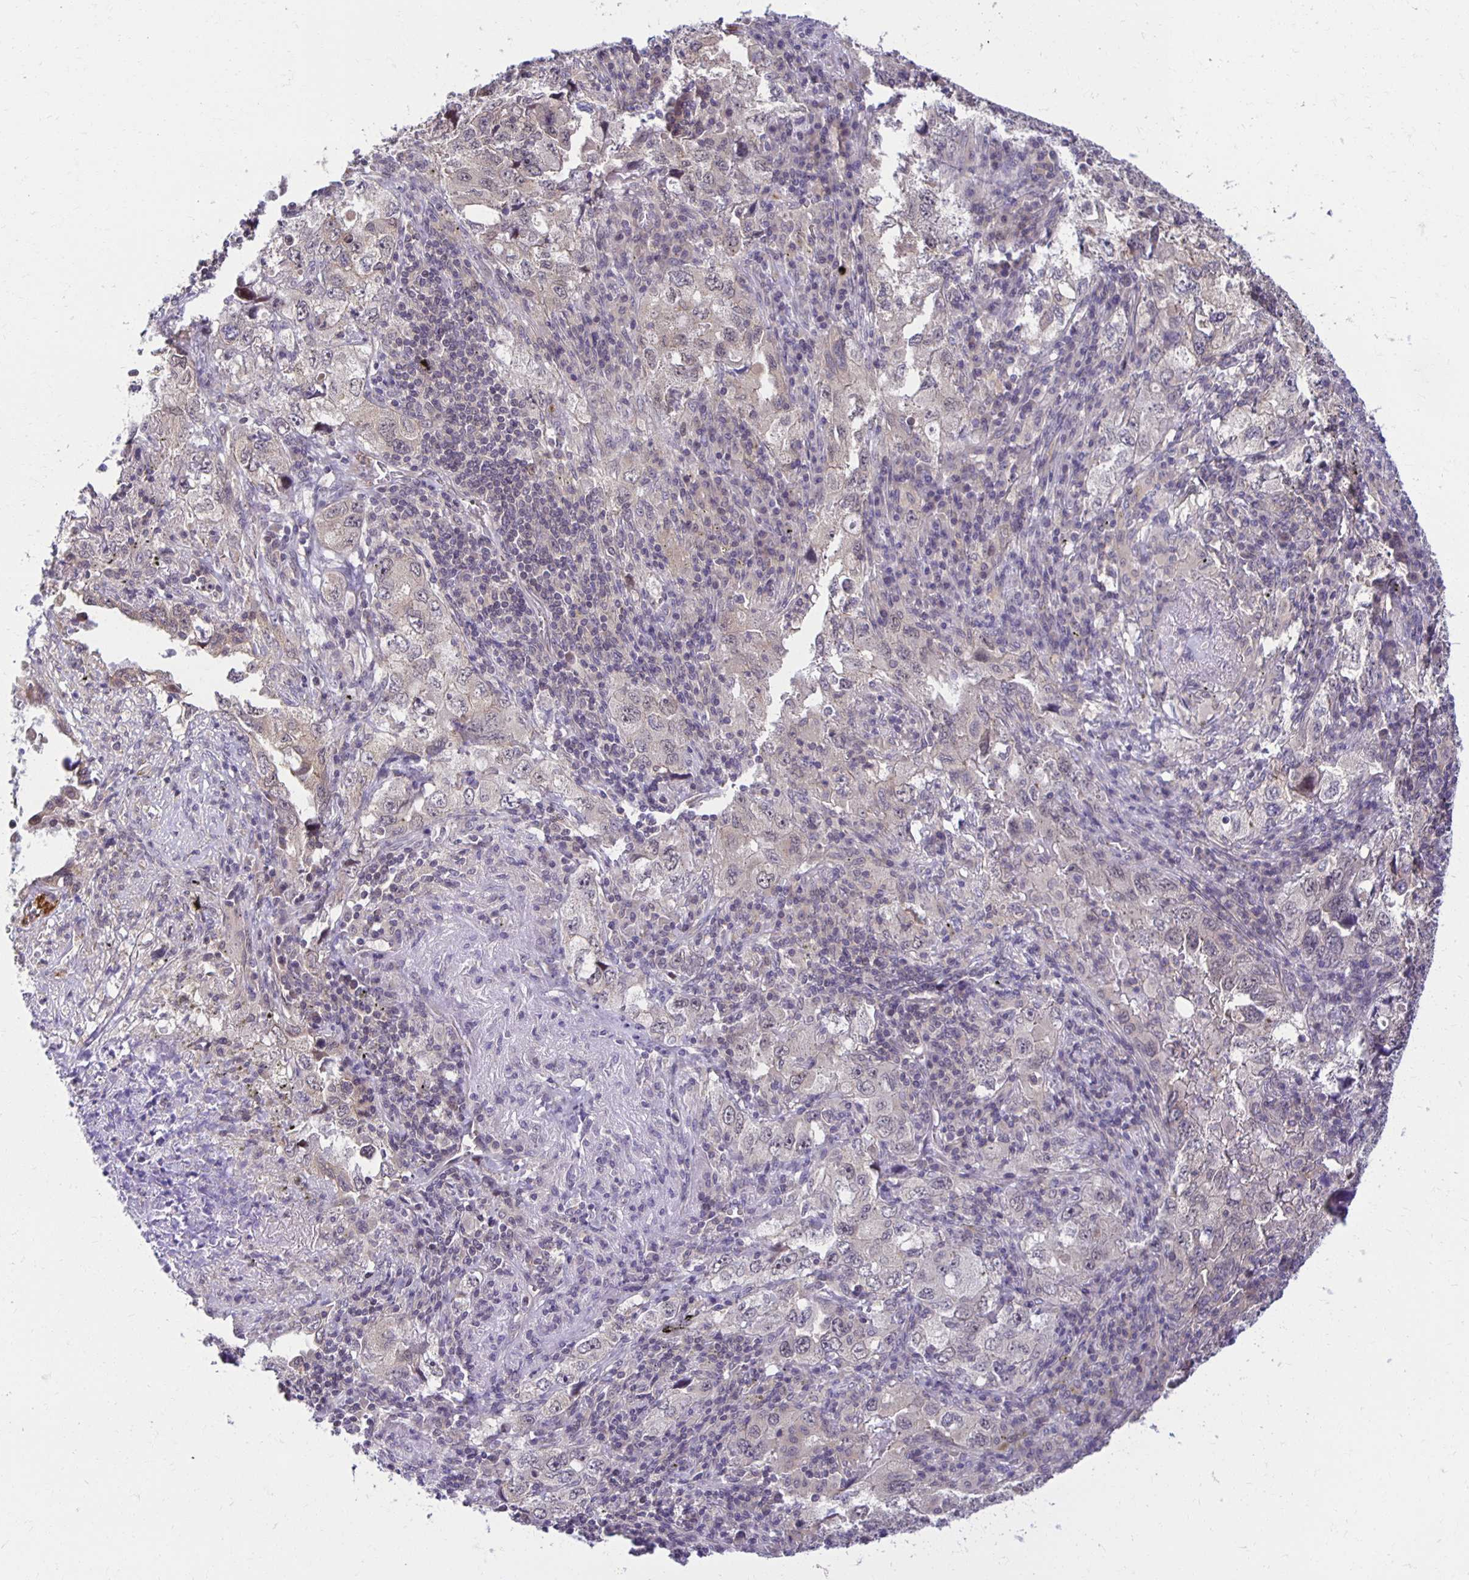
{"staining": {"intensity": "weak", "quantity": "<25%", "location": "cytoplasmic/membranous"}, "tissue": "lung cancer", "cell_type": "Tumor cells", "image_type": "cancer", "snomed": [{"axis": "morphology", "description": "Adenocarcinoma, NOS"}, {"axis": "topography", "description": "Lung"}], "caption": "High magnification brightfield microscopy of lung cancer stained with DAB (3,3'-diaminobenzidine) (brown) and counterstained with hematoxylin (blue): tumor cells show no significant expression.", "gene": "MIEN1", "patient": {"sex": "female", "age": 57}}